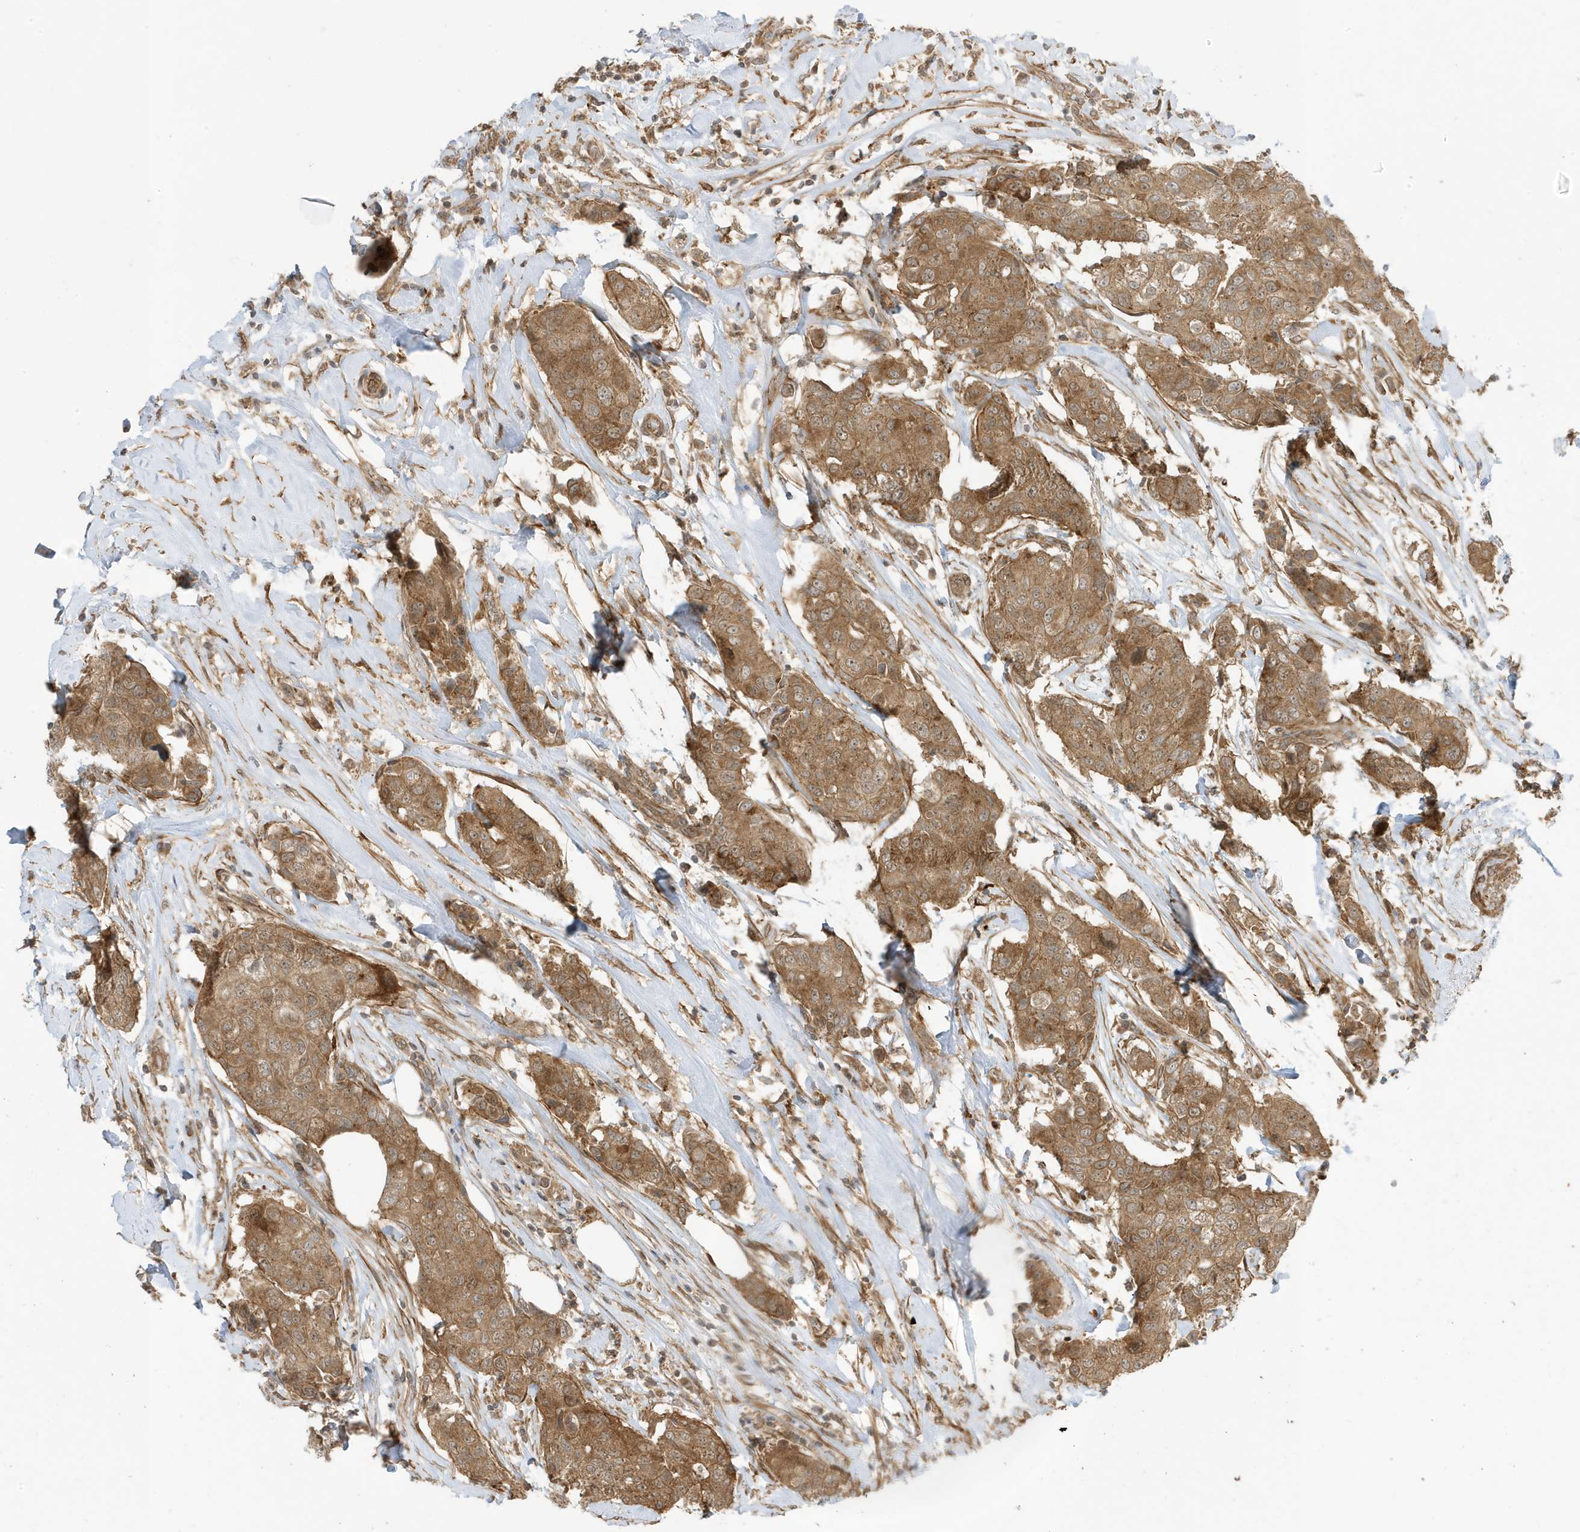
{"staining": {"intensity": "moderate", "quantity": ">75%", "location": "cytoplasmic/membranous"}, "tissue": "breast cancer", "cell_type": "Tumor cells", "image_type": "cancer", "snomed": [{"axis": "morphology", "description": "Duct carcinoma"}, {"axis": "topography", "description": "Breast"}], "caption": "Tumor cells exhibit medium levels of moderate cytoplasmic/membranous positivity in approximately >75% of cells in human breast cancer.", "gene": "DHX36", "patient": {"sex": "female", "age": 80}}